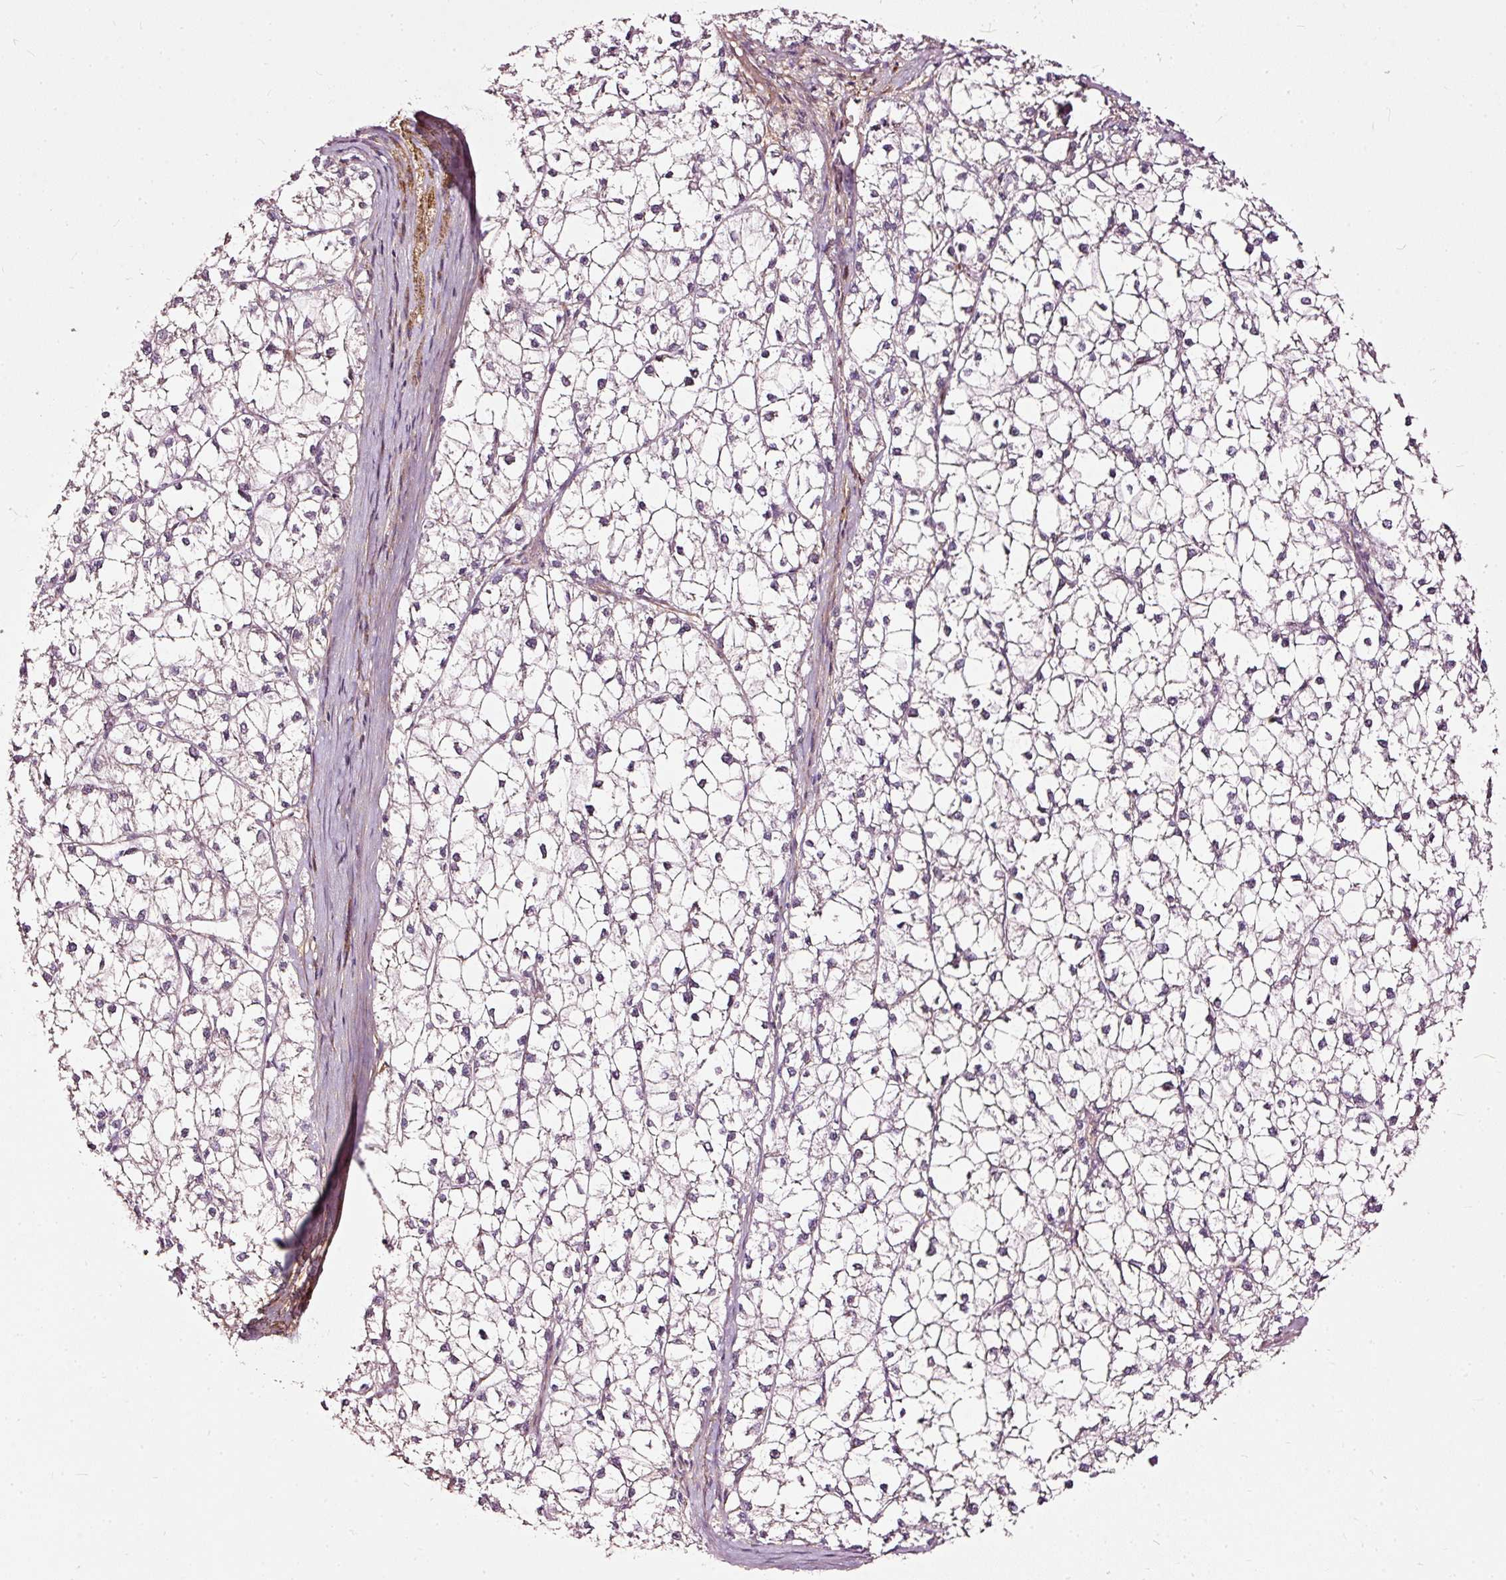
{"staining": {"intensity": "negative", "quantity": "none", "location": "none"}, "tissue": "liver cancer", "cell_type": "Tumor cells", "image_type": "cancer", "snomed": [{"axis": "morphology", "description": "Carcinoma, Hepatocellular, NOS"}, {"axis": "topography", "description": "Liver"}], "caption": "Immunohistochemistry (IHC) photomicrograph of neoplastic tissue: liver cancer (hepatocellular carcinoma) stained with DAB displays no significant protein expression in tumor cells.", "gene": "PAQR9", "patient": {"sex": "female", "age": 43}}